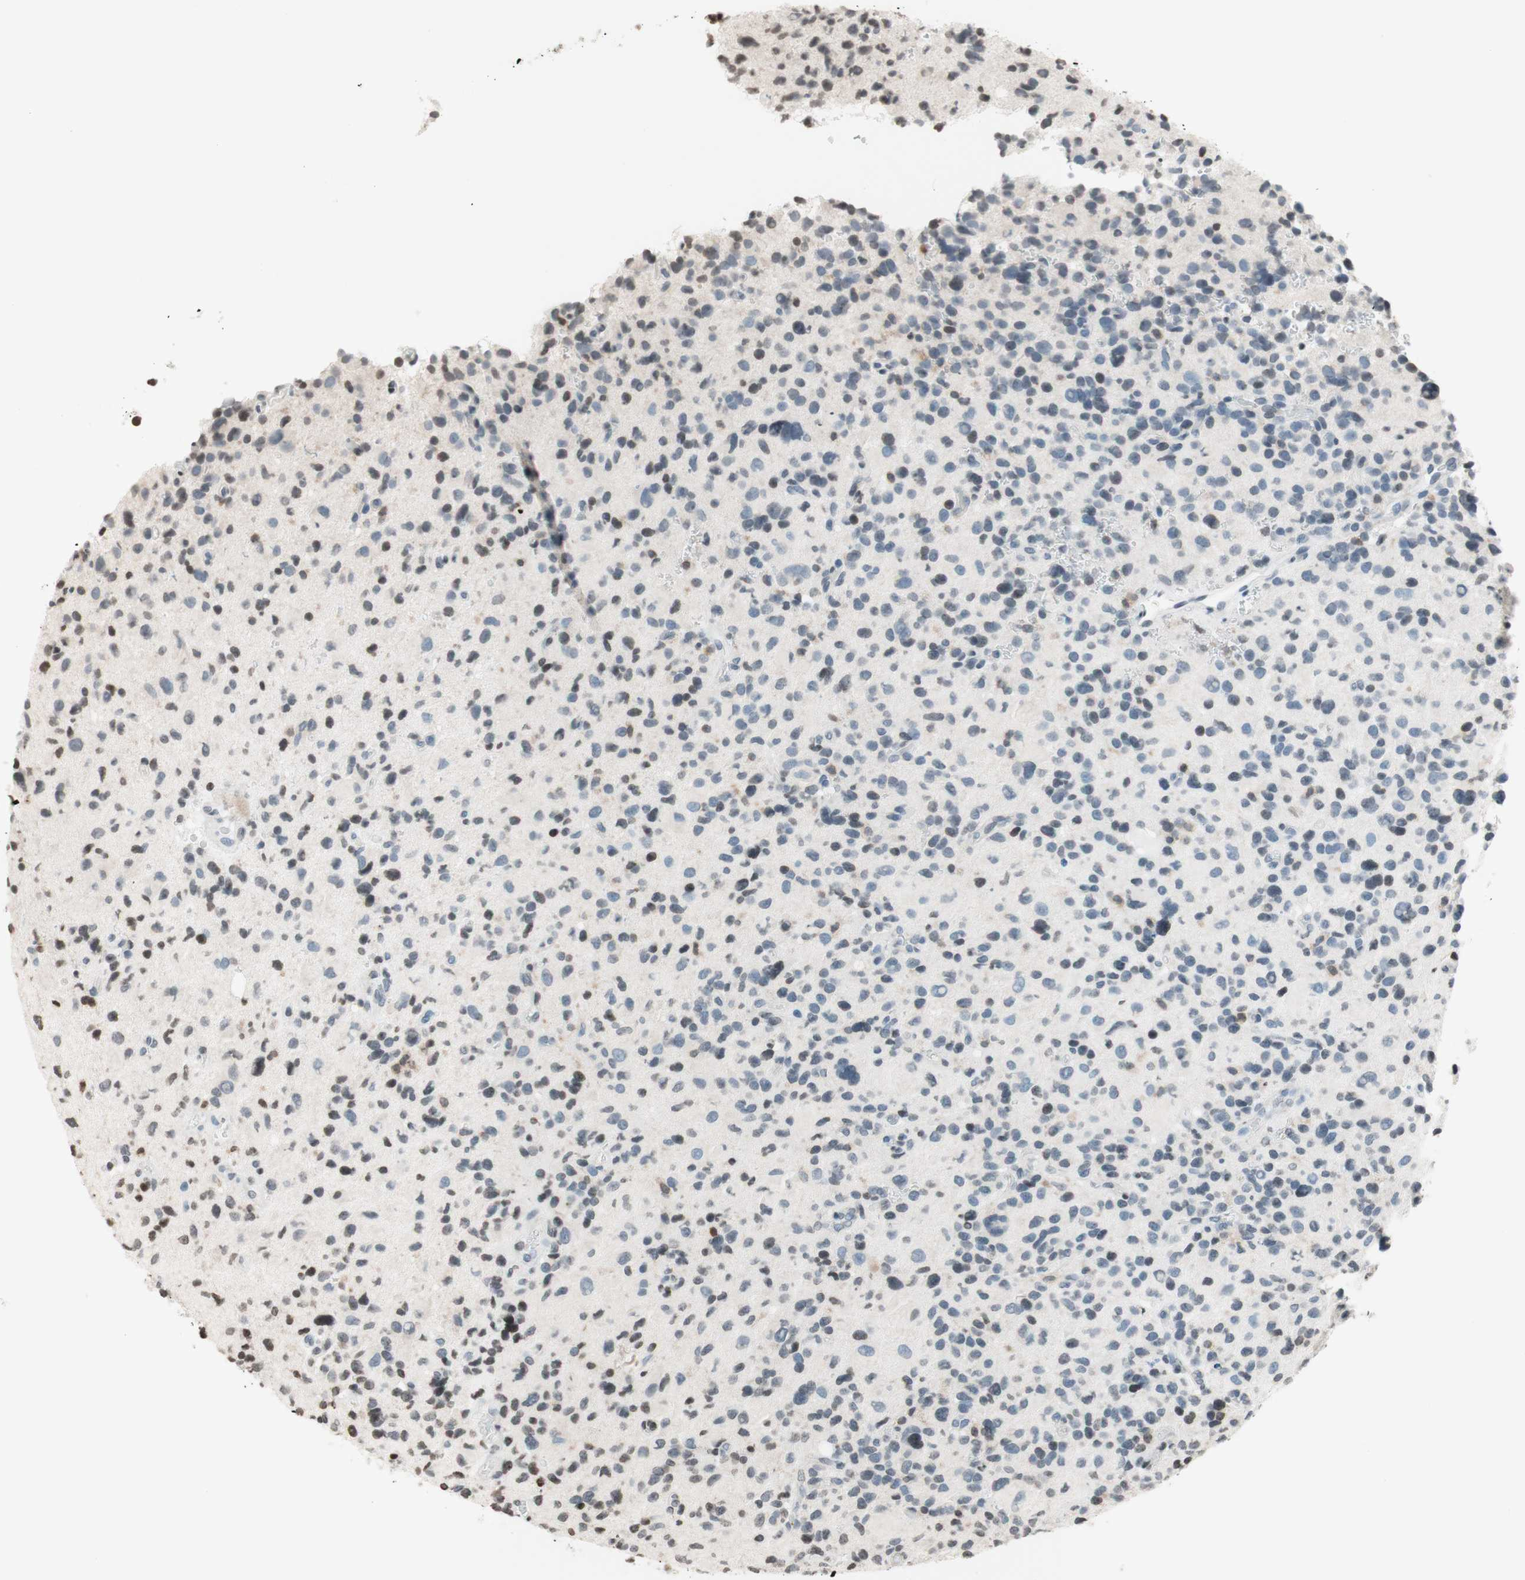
{"staining": {"intensity": "weak", "quantity": "<25%", "location": "nuclear"}, "tissue": "glioma", "cell_type": "Tumor cells", "image_type": "cancer", "snomed": [{"axis": "morphology", "description": "Glioma, malignant, High grade"}, {"axis": "topography", "description": "Brain"}], "caption": "DAB (3,3'-diaminobenzidine) immunohistochemical staining of glioma demonstrates no significant staining in tumor cells.", "gene": "WIPF1", "patient": {"sex": "male", "age": 48}}